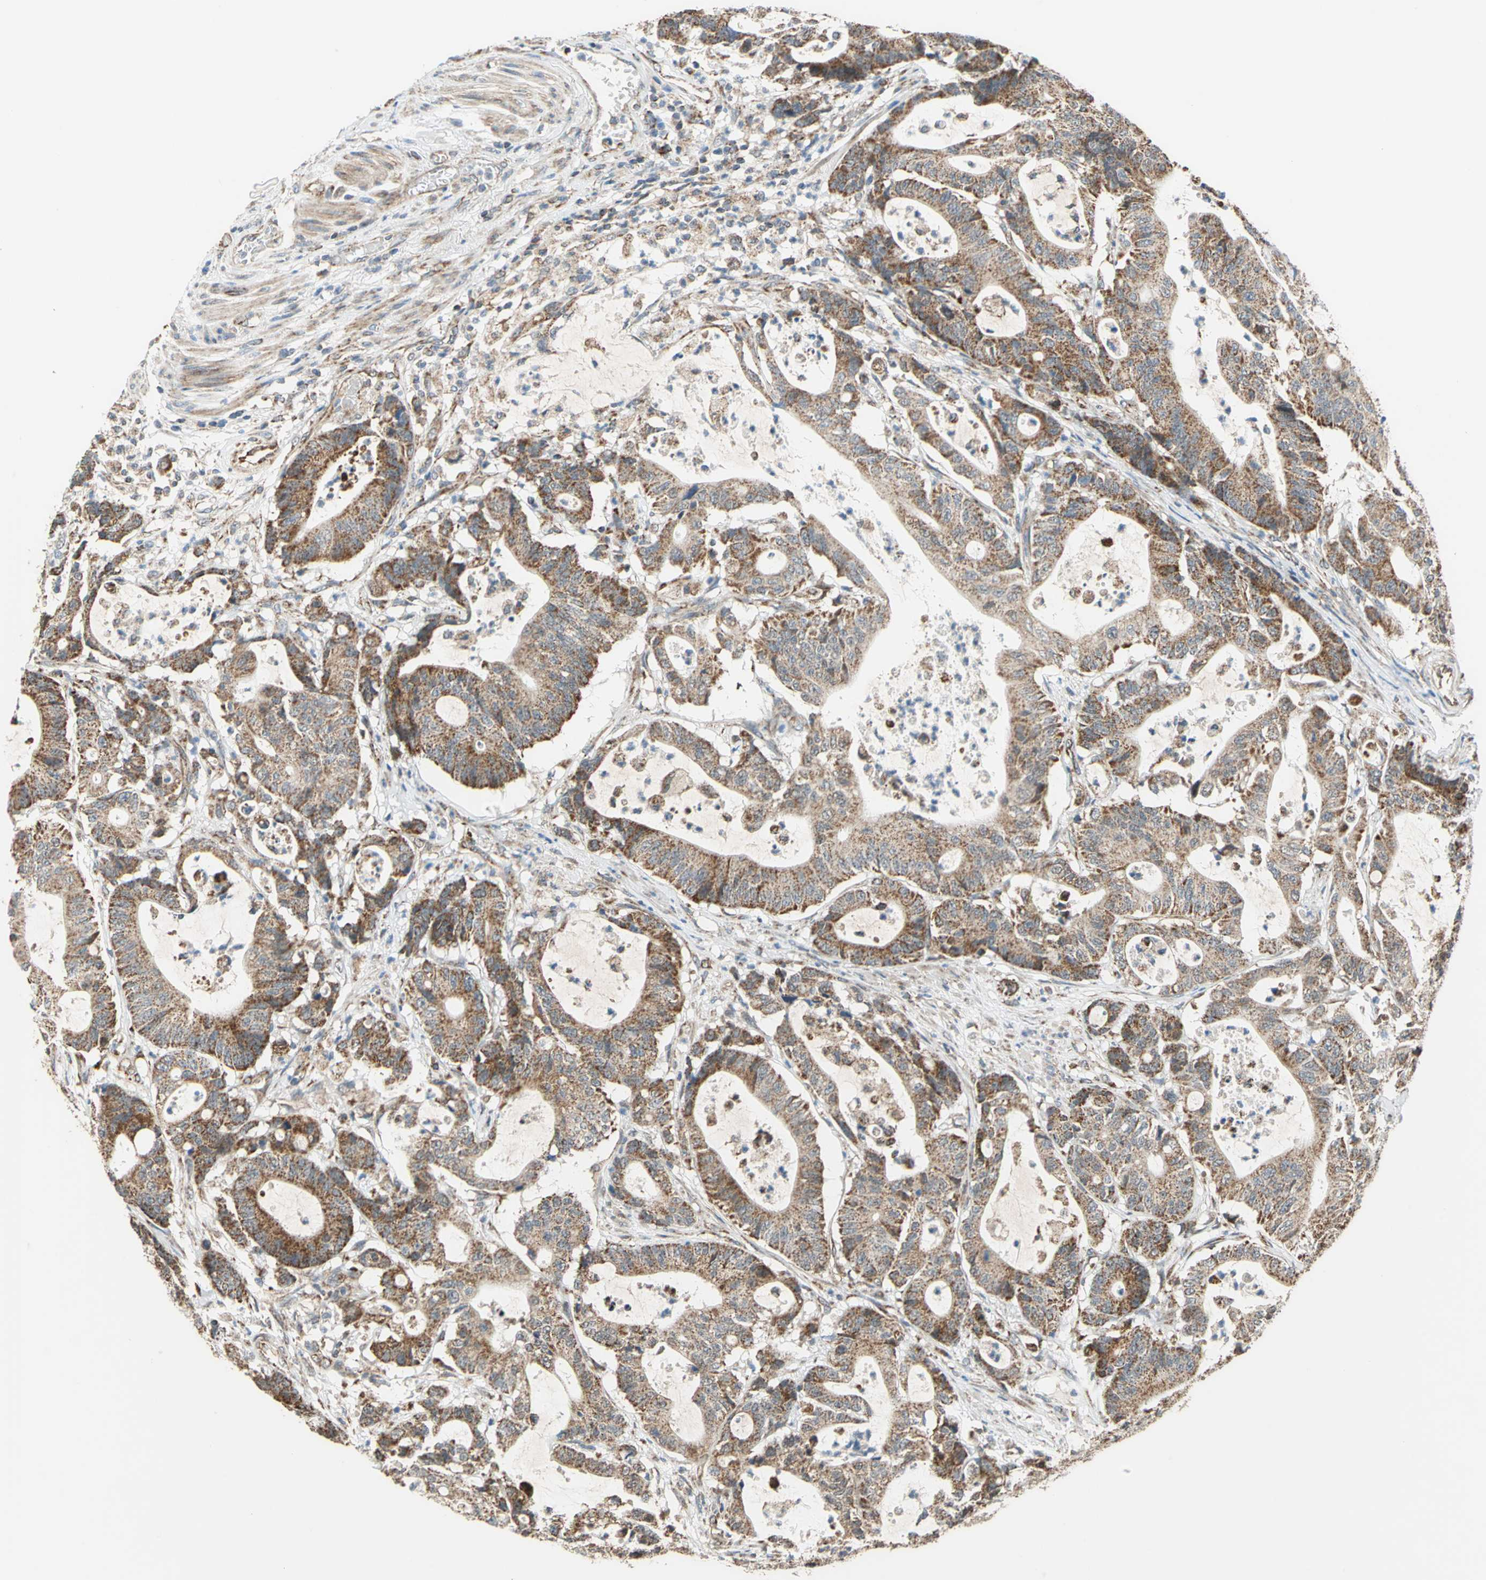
{"staining": {"intensity": "moderate", "quantity": ">75%", "location": "cytoplasmic/membranous"}, "tissue": "colorectal cancer", "cell_type": "Tumor cells", "image_type": "cancer", "snomed": [{"axis": "morphology", "description": "Adenocarcinoma, NOS"}, {"axis": "topography", "description": "Colon"}], "caption": "Approximately >75% of tumor cells in human adenocarcinoma (colorectal) demonstrate moderate cytoplasmic/membranous protein expression as visualized by brown immunohistochemical staining.", "gene": "MRPS22", "patient": {"sex": "female", "age": 84}}